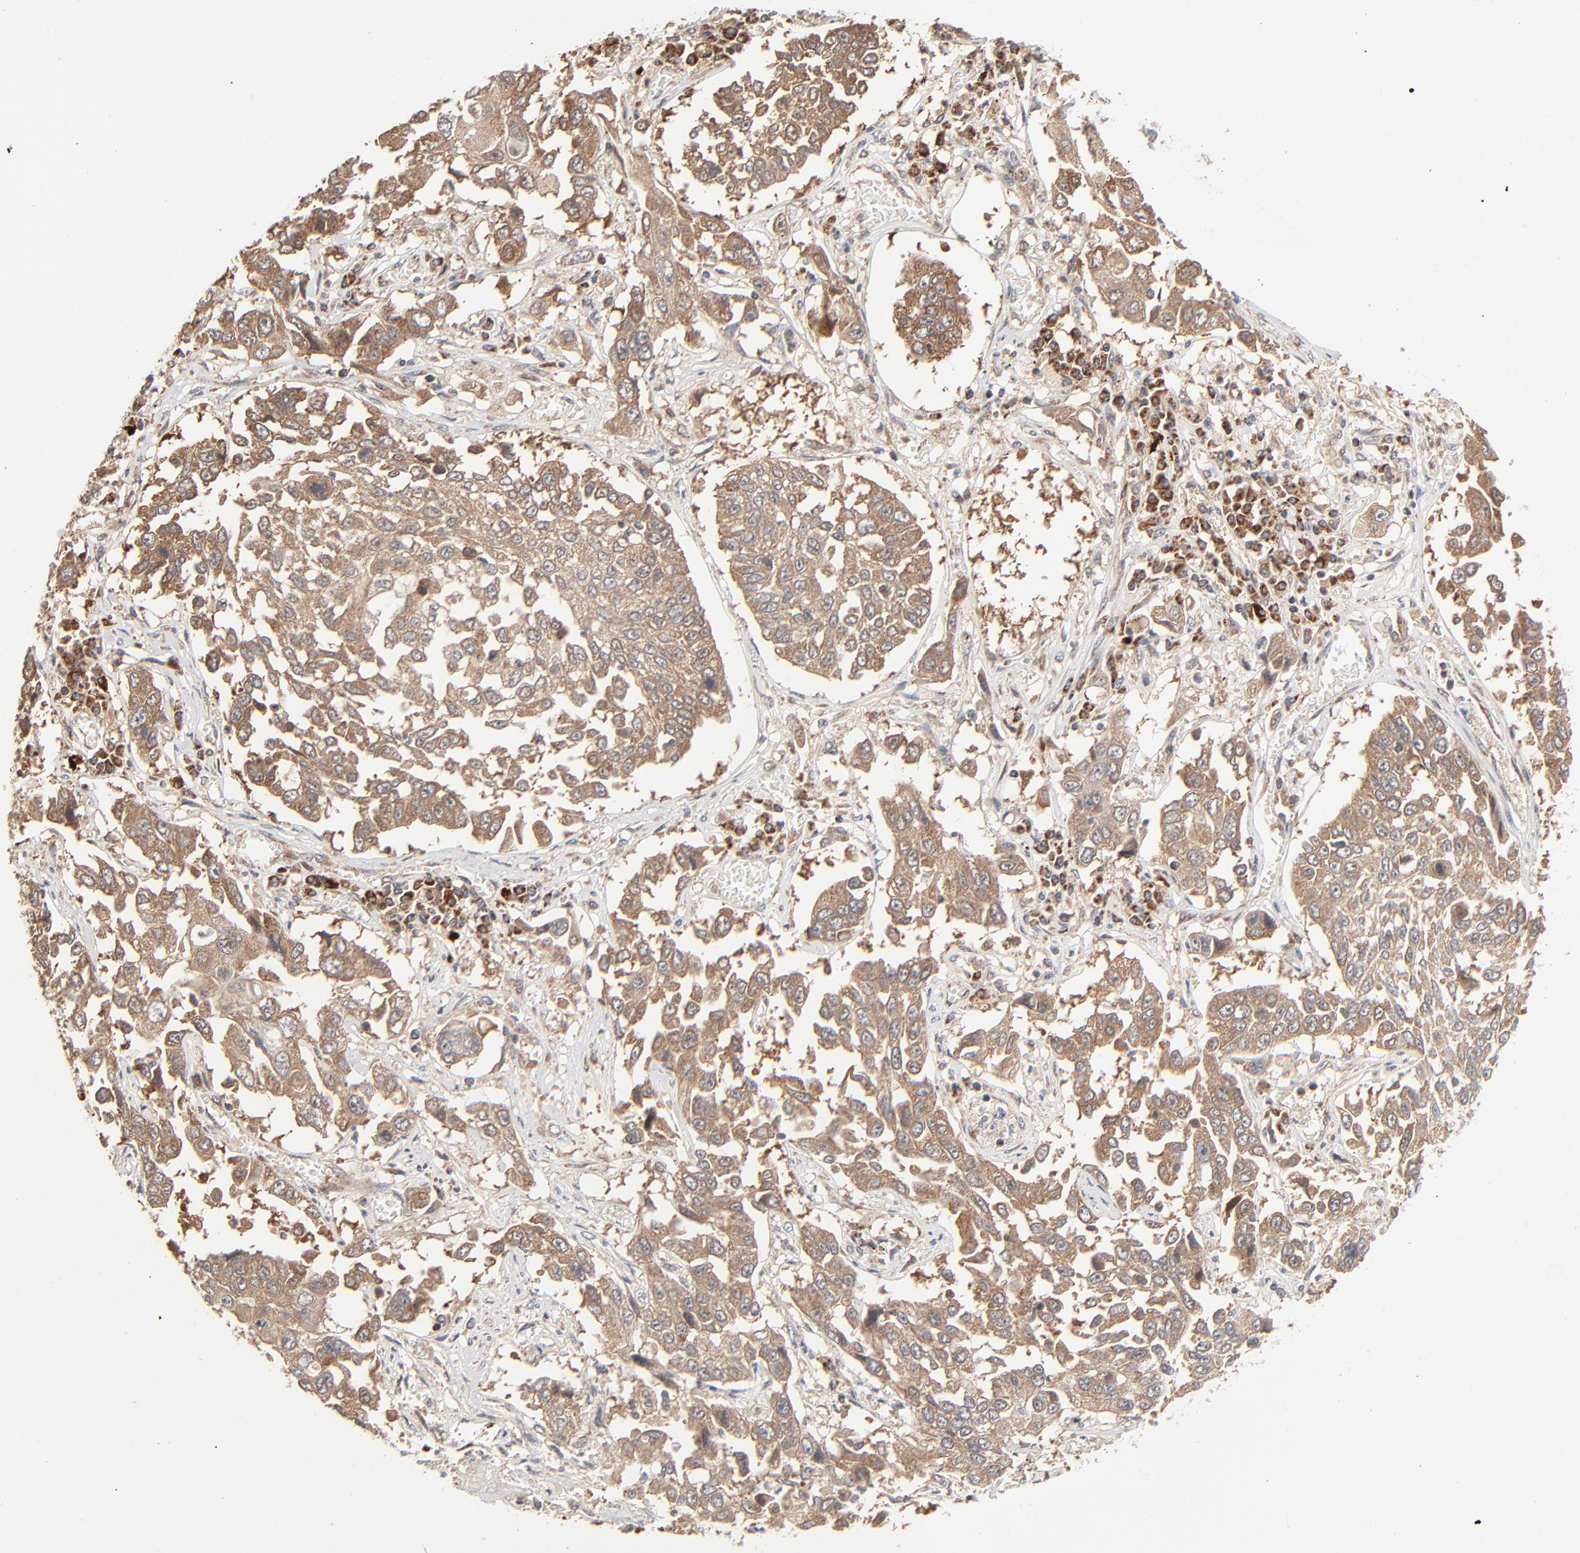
{"staining": {"intensity": "moderate", "quantity": ">75%", "location": "cytoplasmic/membranous"}, "tissue": "lung cancer", "cell_type": "Tumor cells", "image_type": "cancer", "snomed": [{"axis": "morphology", "description": "Squamous cell carcinoma, NOS"}, {"axis": "topography", "description": "Lung"}], "caption": "Moderate cytoplasmic/membranous protein staining is identified in approximately >75% of tumor cells in lung squamous cell carcinoma. (brown staining indicates protein expression, while blue staining denotes nuclei).", "gene": "ABLIM3", "patient": {"sex": "male", "age": 71}}